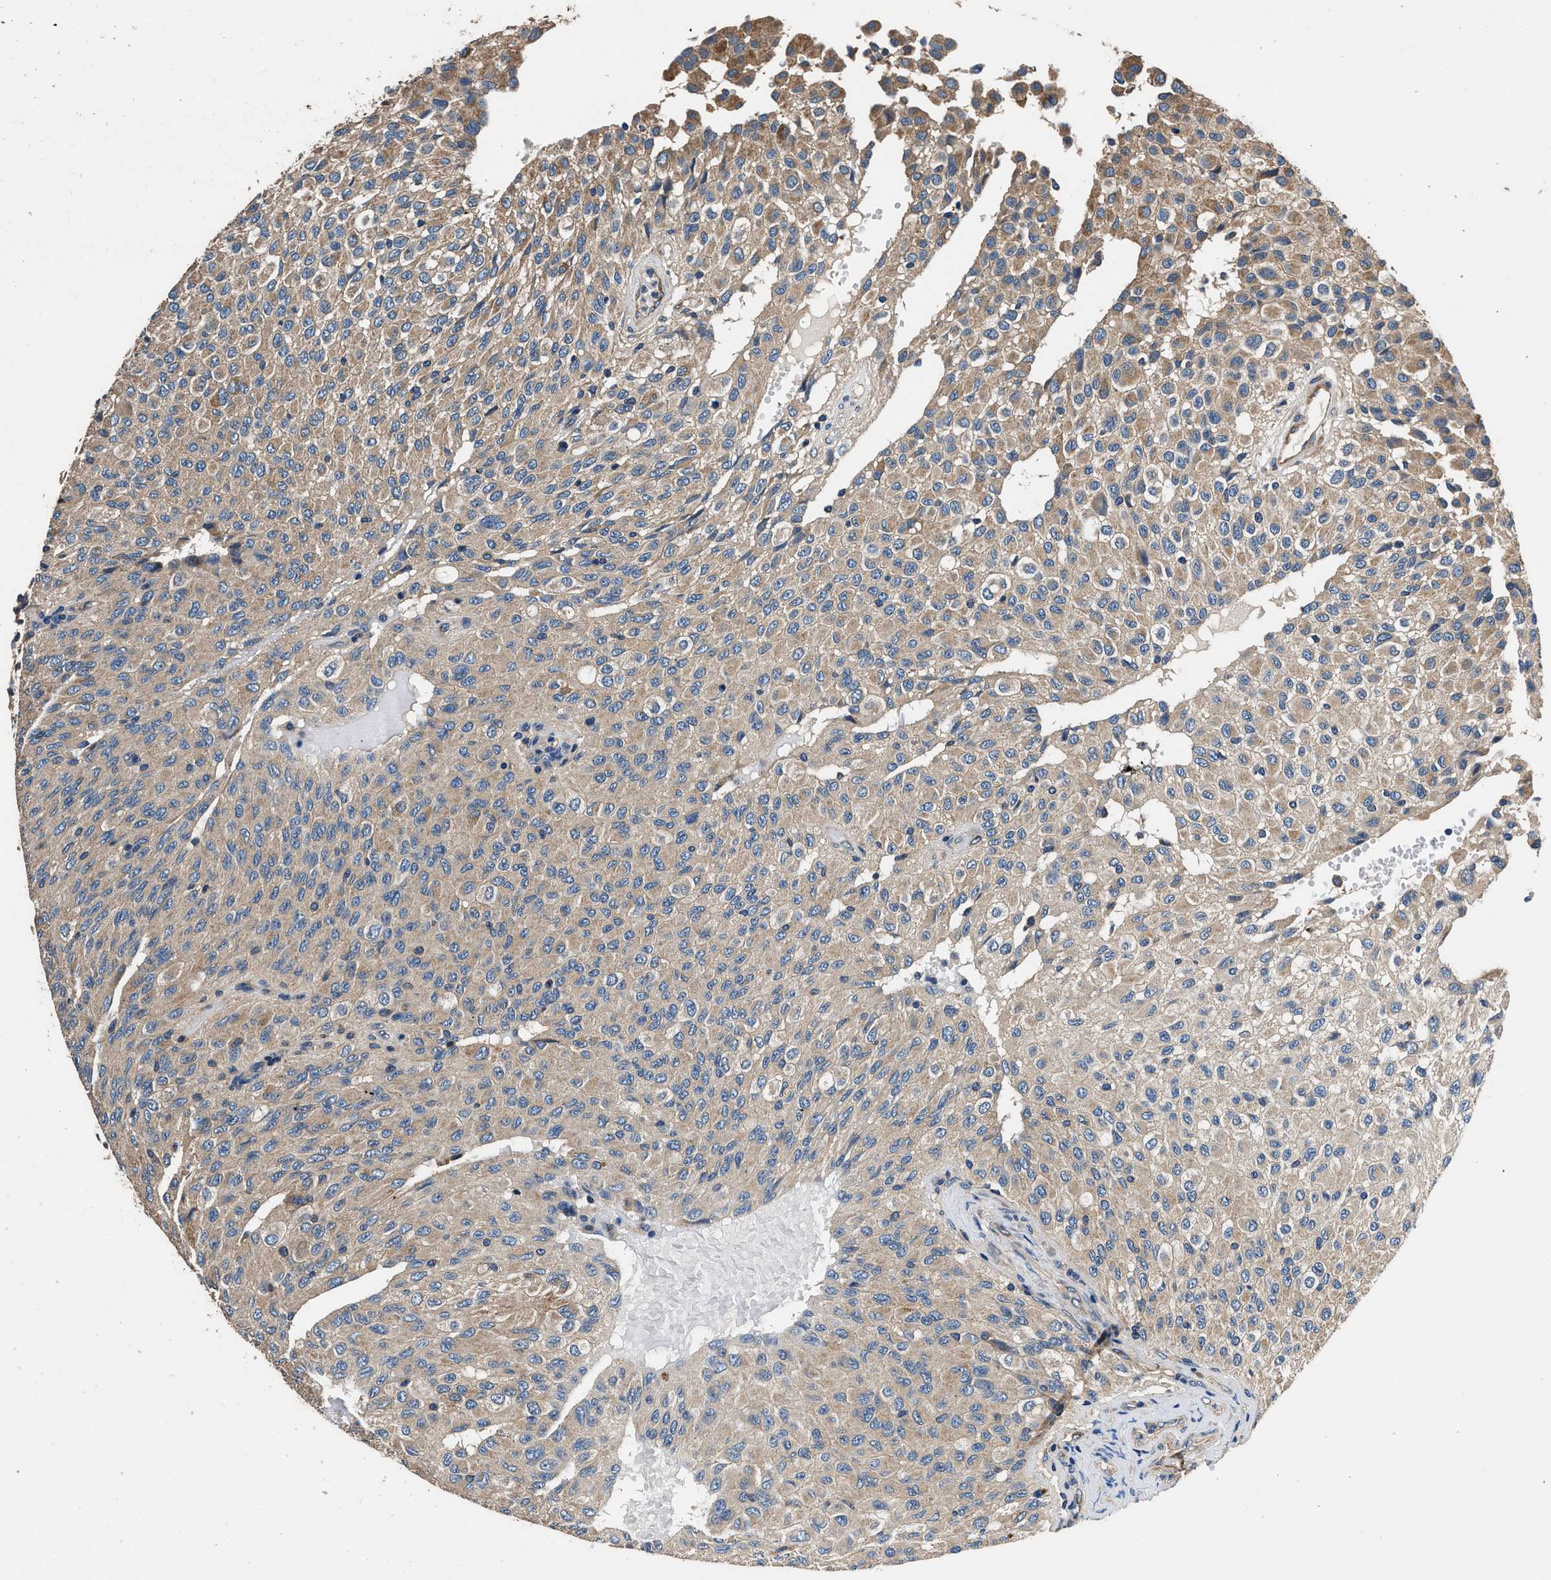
{"staining": {"intensity": "moderate", "quantity": ">75%", "location": "cytoplasmic/membranous"}, "tissue": "glioma", "cell_type": "Tumor cells", "image_type": "cancer", "snomed": [{"axis": "morphology", "description": "Glioma, malignant, High grade"}, {"axis": "topography", "description": "Brain"}], "caption": "A high-resolution histopathology image shows immunohistochemistry staining of malignant glioma (high-grade), which reveals moderate cytoplasmic/membranous staining in about >75% of tumor cells.", "gene": "DHRS7B", "patient": {"sex": "male", "age": 32}}